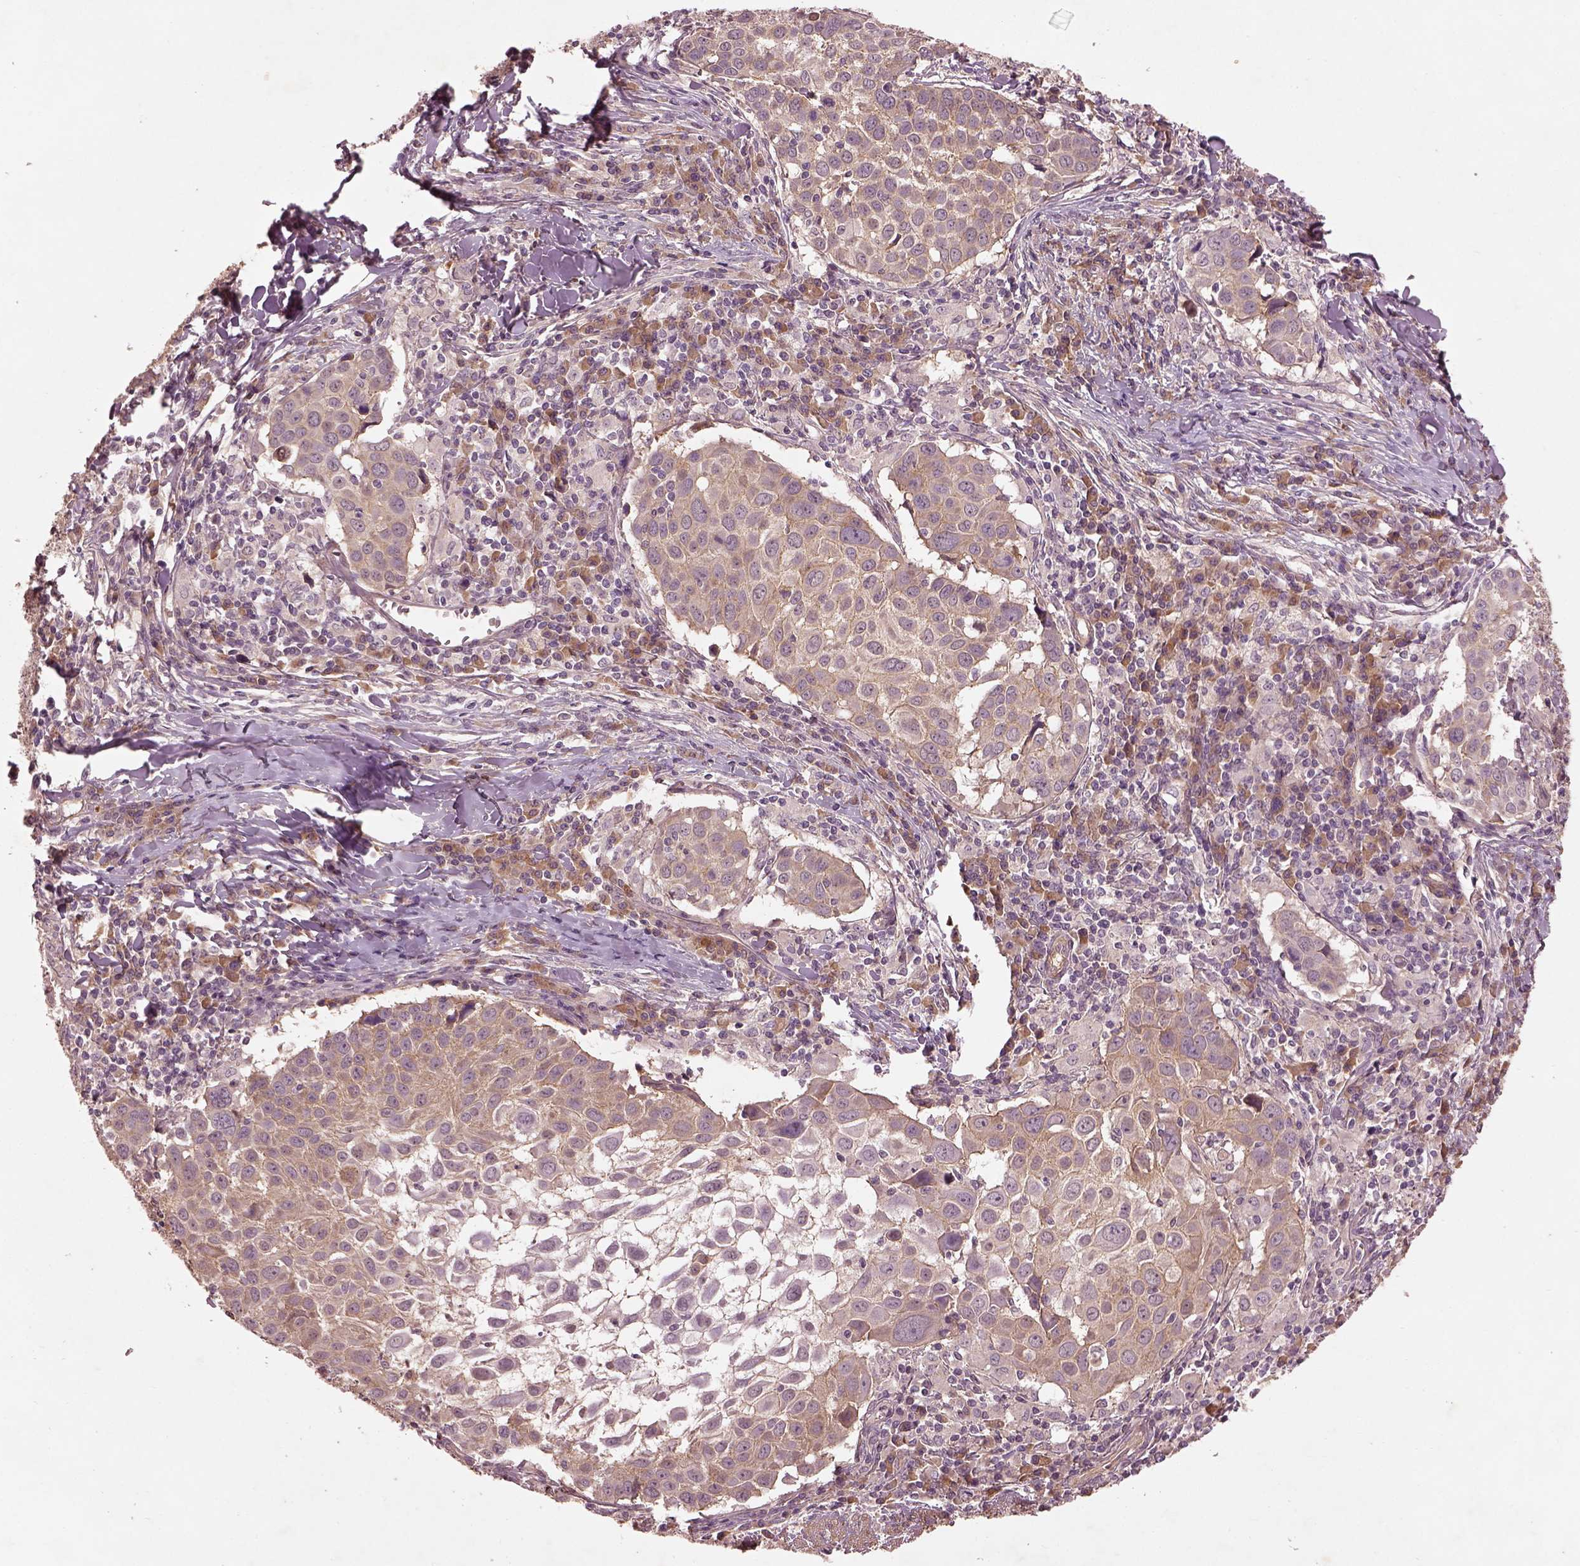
{"staining": {"intensity": "weak", "quantity": ">75%", "location": "cytoplasmic/membranous"}, "tissue": "lung cancer", "cell_type": "Tumor cells", "image_type": "cancer", "snomed": [{"axis": "morphology", "description": "Squamous cell carcinoma, NOS"}, {"axis": "topography", "description": "Lung"}], "caption": "This micrograph displays immunohistochemistry staining of squamous cell carcinoma (lung), with low weak cytoplasmic/membranous staining in approximately >75% of tumor cells.", "gene": "FAM234A", "patient": {"sex": "male", "age": 57}}